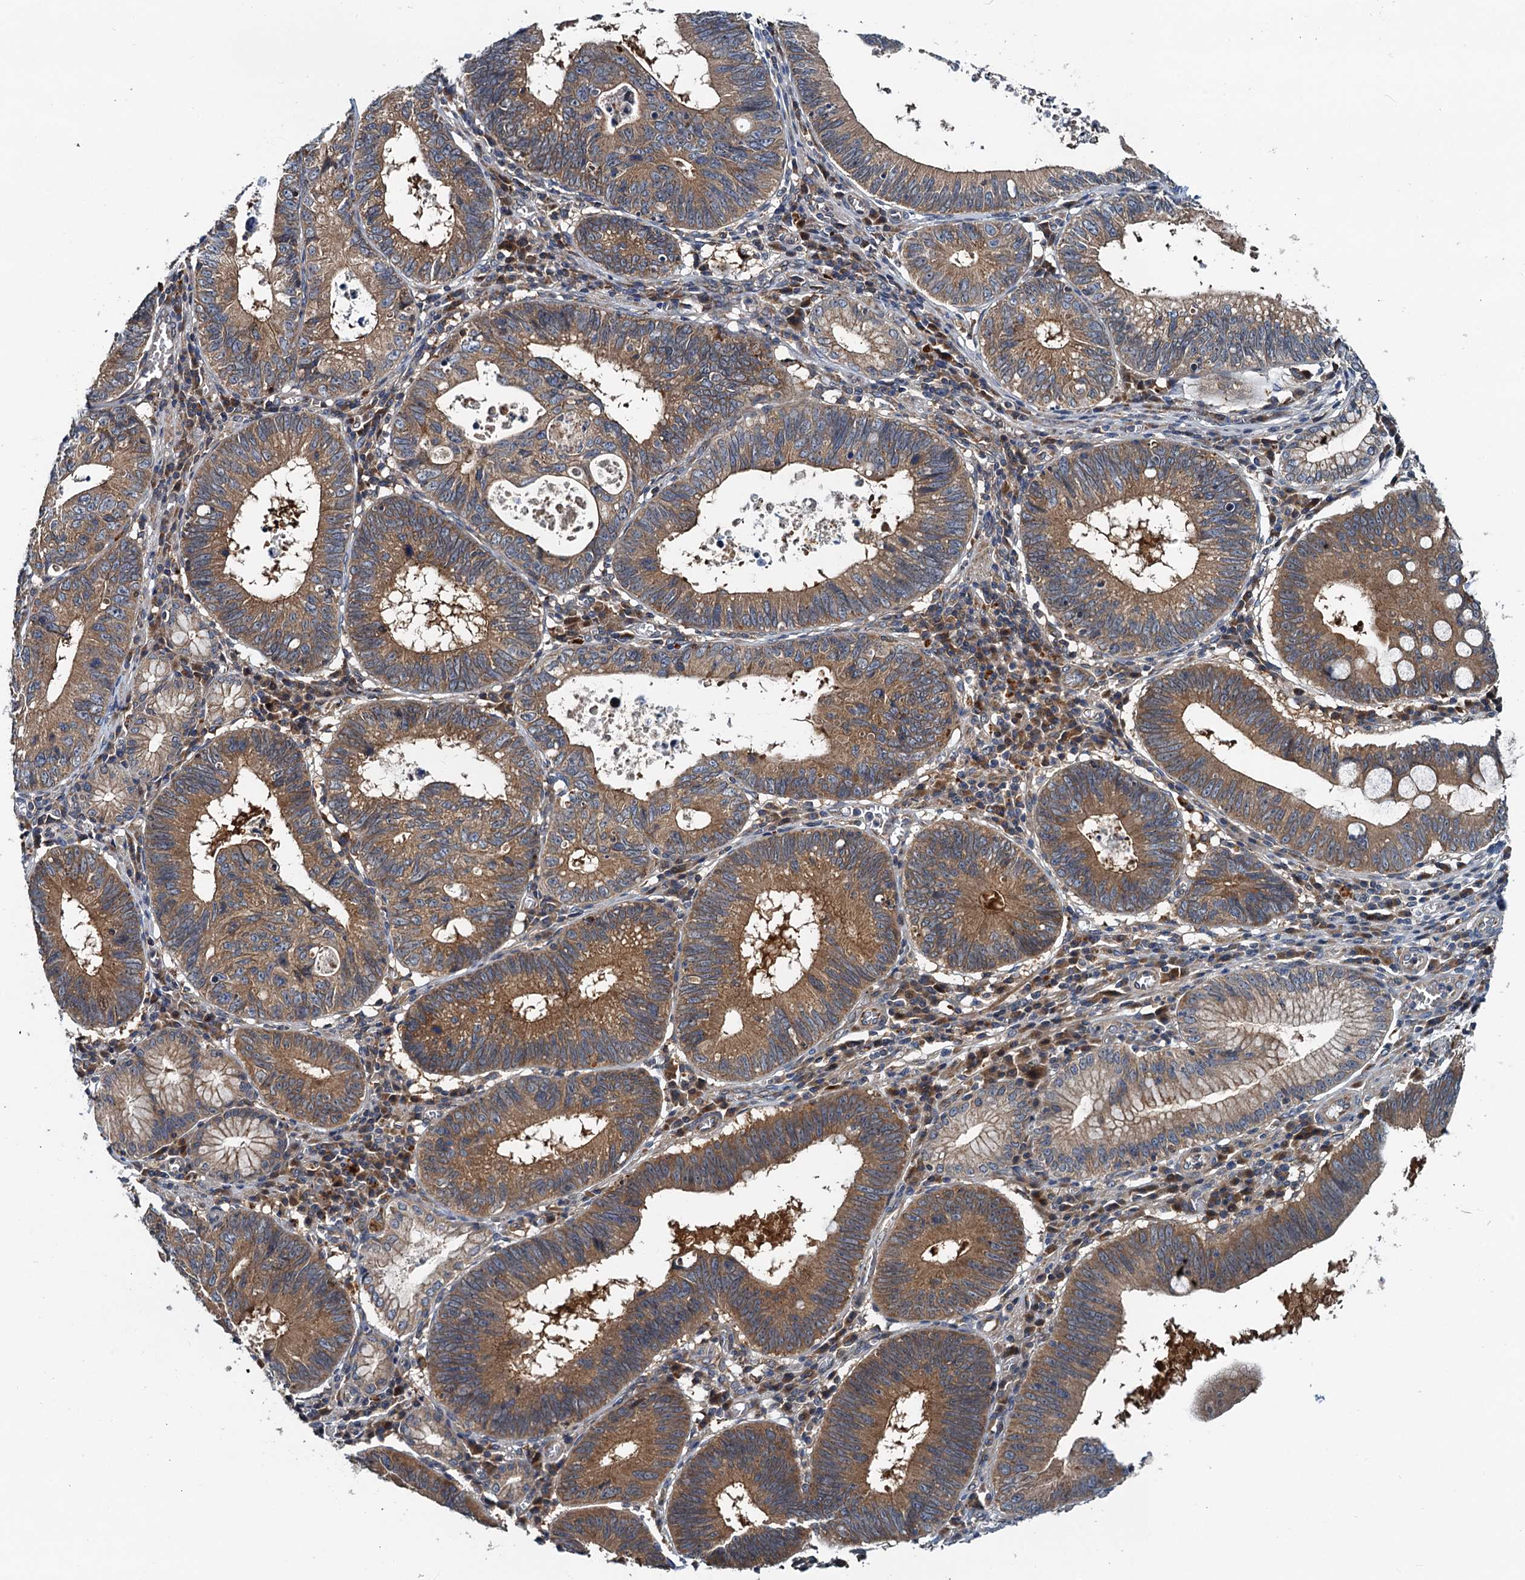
{"staining": {"intensity": "moderate", "quantity": ">75%", "location": "cytoplasmic/membranous"}, "tissue": "stomach cancer", "cell_type": "Tumor cells", "image_type": "cancer", "snomed": [{"axis": "morphology", "description": "Adenocarcinoma, NOS"}, {"axis": "topography", "description": "Stomach"}], "caption": "Stomach cancer stained for a protein shows moderate cytoplasmic/membranous positivity in tumor cells.", "gene": "EFL1", "patient": {"sex": "male", "age": 59}}